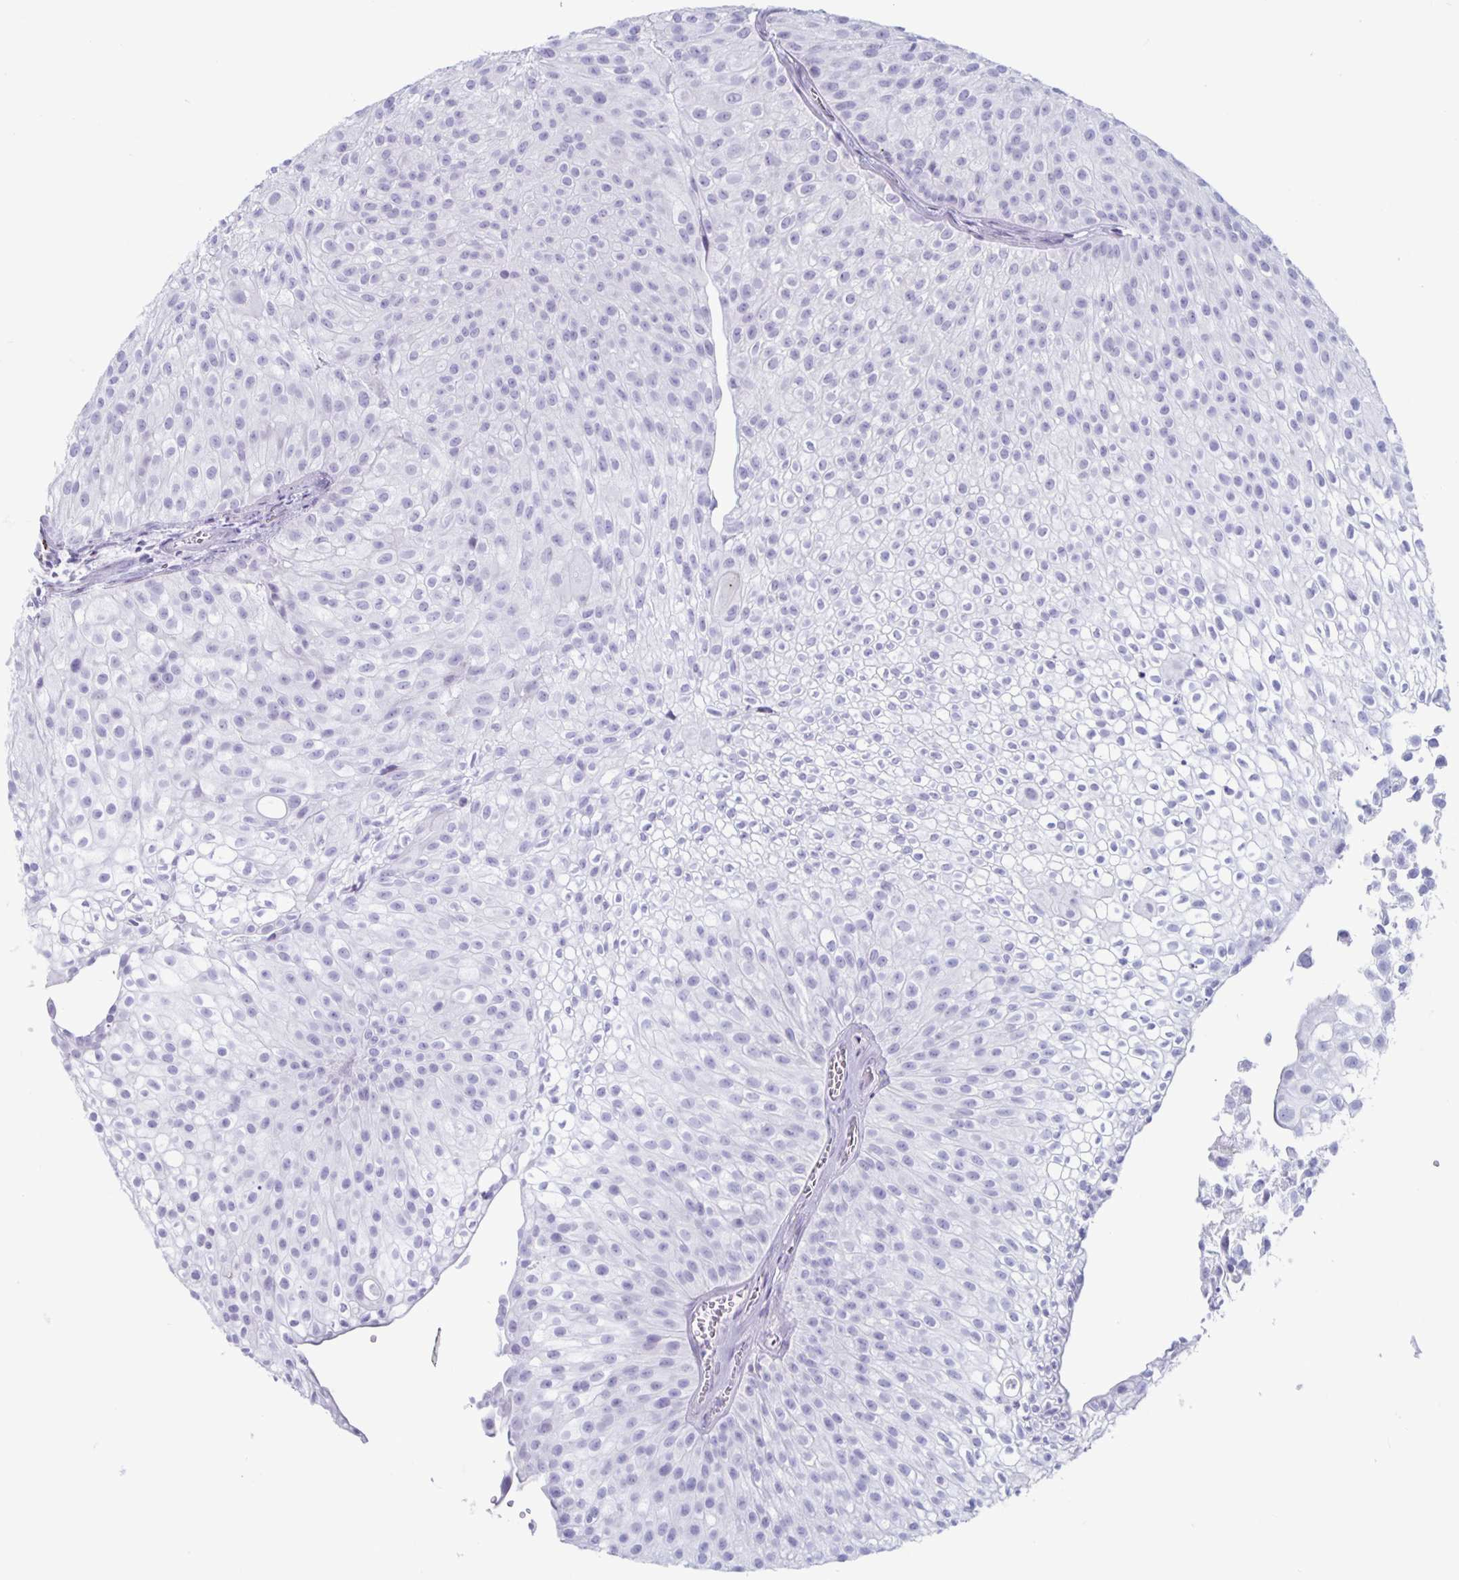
{"staining": {"intensity": "negative", "quantity": "none", "location": "none"}, "tissue": "urothelial cancer", "cell_type": "Tumor cells", "image_type": "cancer", "snomed": [{"axis": "morphology", "description": "Urothelial carcinoma, Low grade"}, {"axis": "topography", "description": "Urinary bladder"}], "caption": "IHC photomicrograph of human urothelial cancer stained for a protein (brown), which demonstrates no positivity in tumor cells.", "gene": "GZMK", "patient": {"sex": "male", "age": 70}}